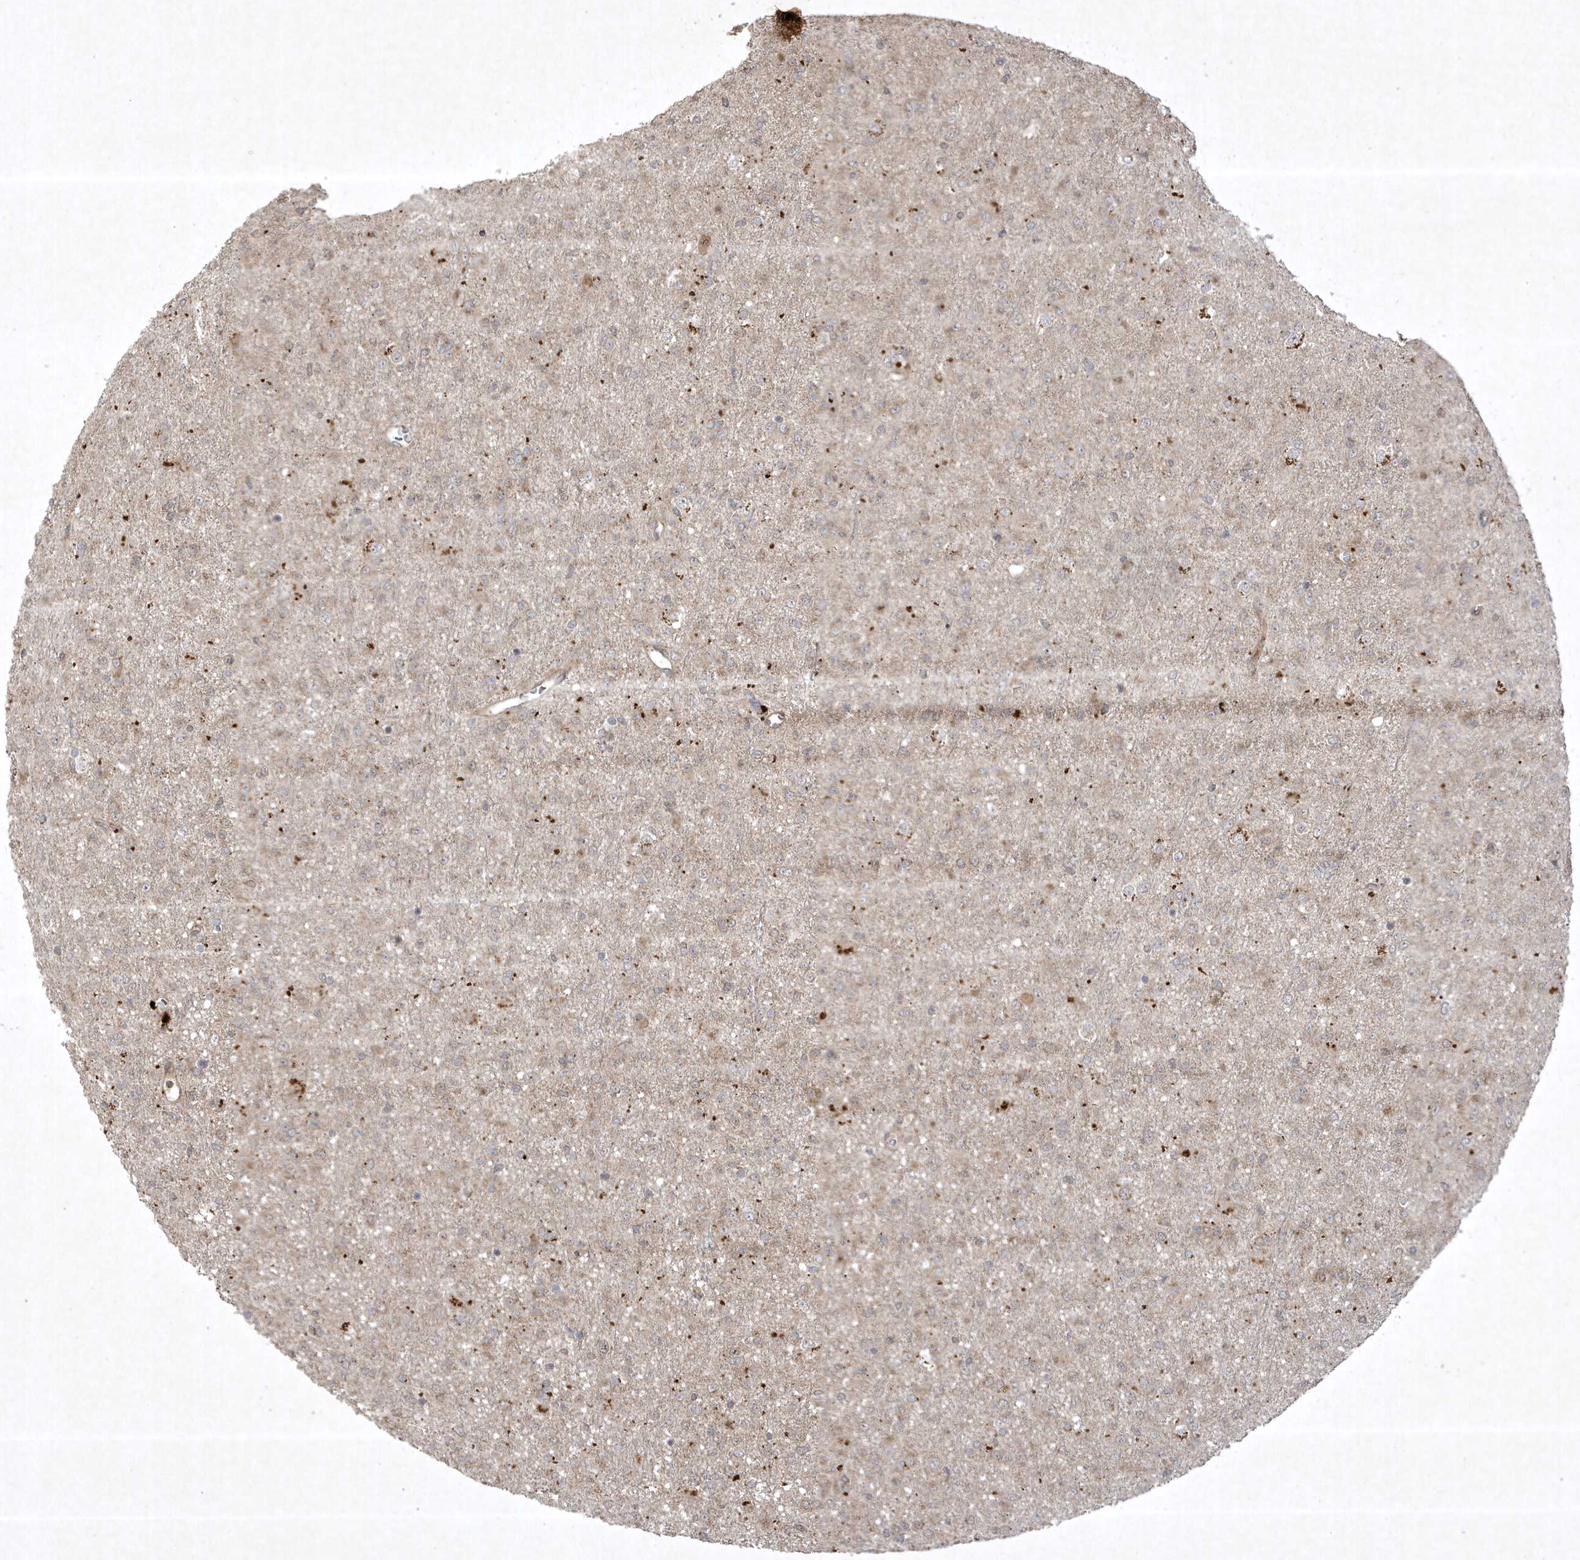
{"staining": {"intensity": "negative", "quantity": "none", "location": "none"}, "tissue": "glioma", "cell_type": "Tumor cells", "image_type": "cancer", "snomed": [{"axis": "morphology", "description": "Glioma, malignant, Low grade"}, {"axis": "topography", "description": "Brain"}], "caption": "The image demonstrates no staining of tumor cells in glioma.", "gene": "FAM83C", "patient": {"sex": "male", "age": 65}}